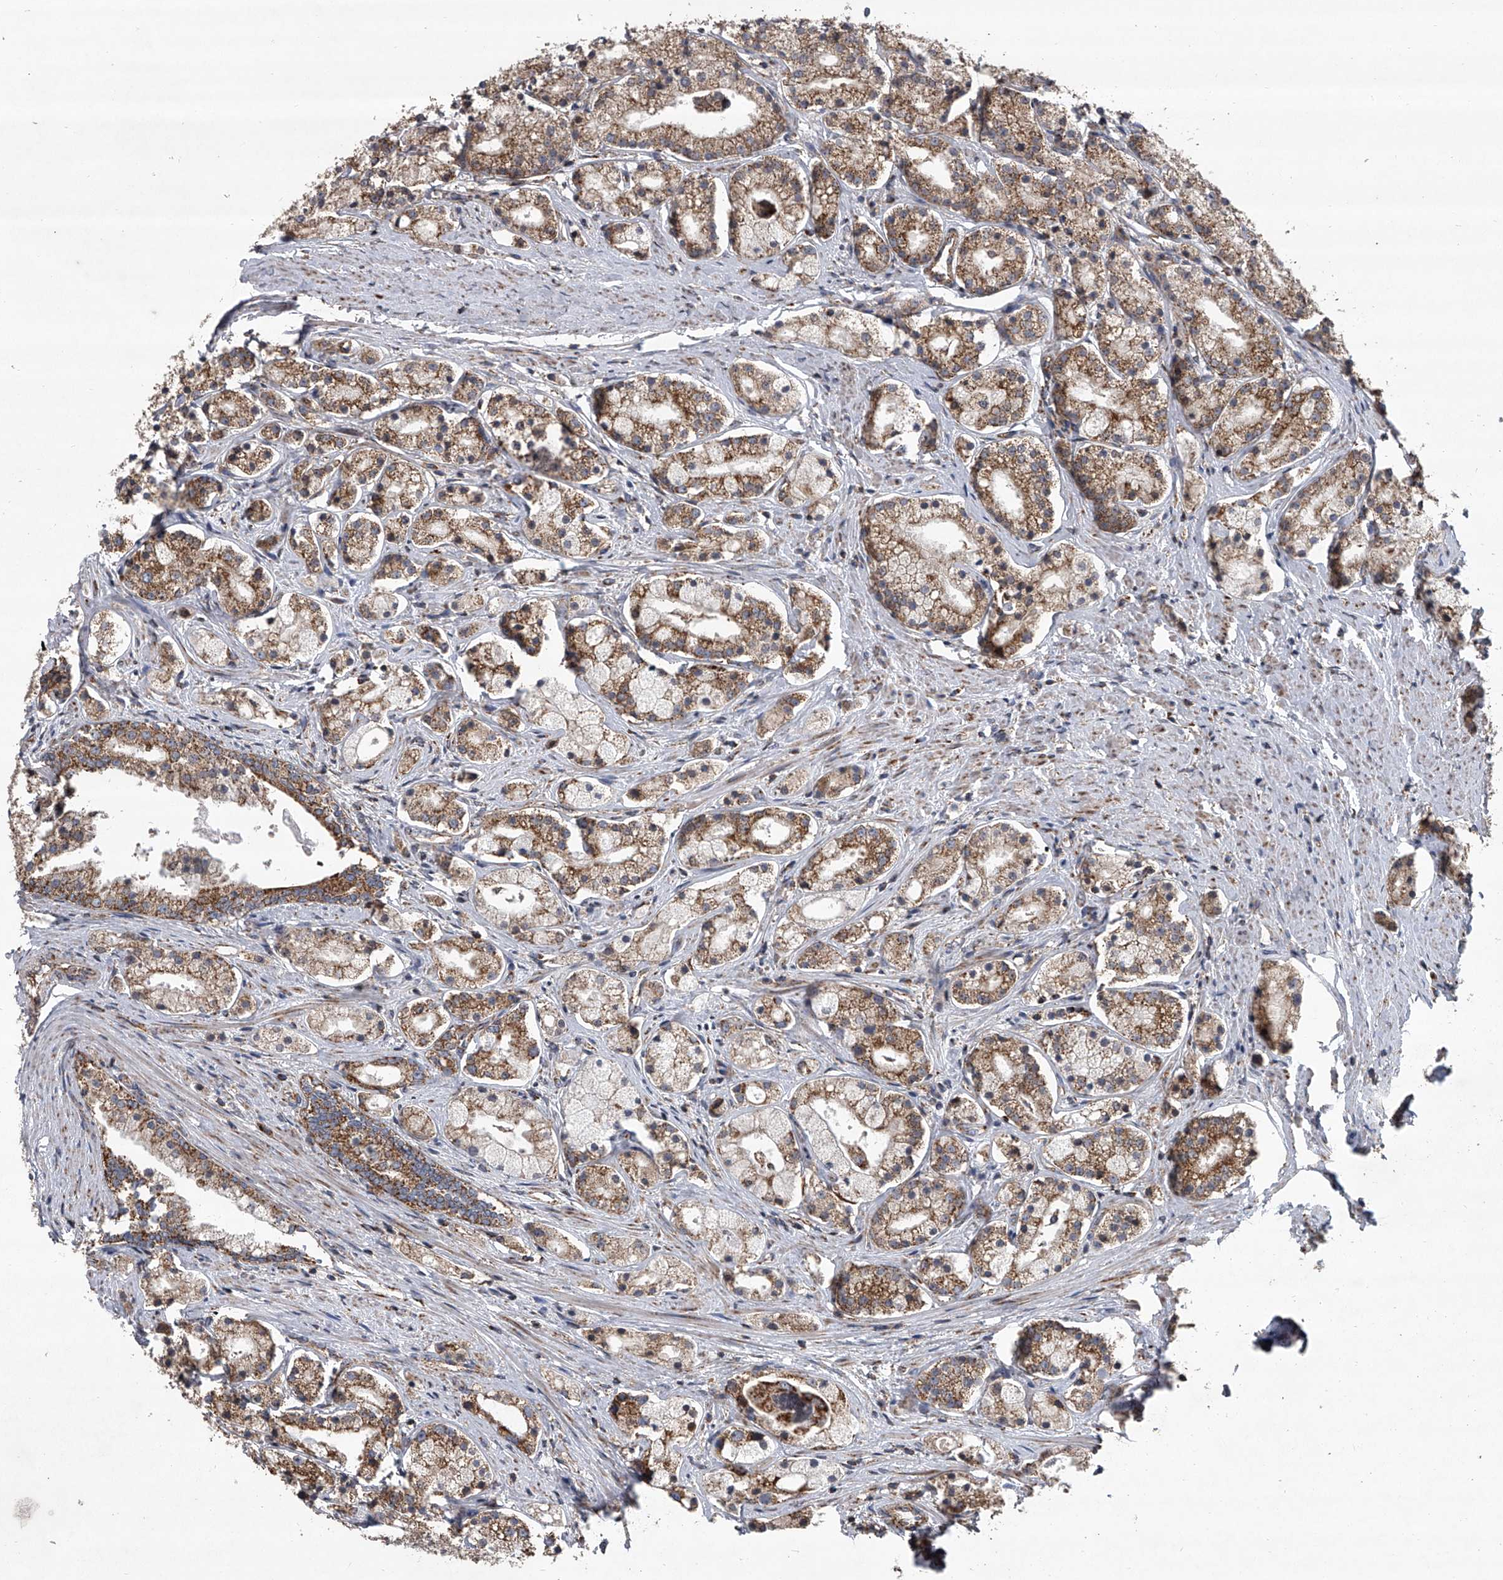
{"staining": {"intensity": "moderate", "quantity": ">75%", "location": "cytoplasmic/membranous"}, "tissue": "prostate cancer", "cell_type": "Tumor cells", "image_type": "cancer", "snomed": [{"axis": "morphology", "description": "Adenocarcinoma, High grade"}, {"axis": "topography", "description": "Prostate"}], "caption": "This is an image of immunohistochemistry (IHC) staining of adenocarcinoma (high-grade) (prostate), which shows moderate expression in the cytoplasmic/membranous of tumor cells.", "gene": "ZC3H15", "patient": {"sex": "male", "age": 69}}